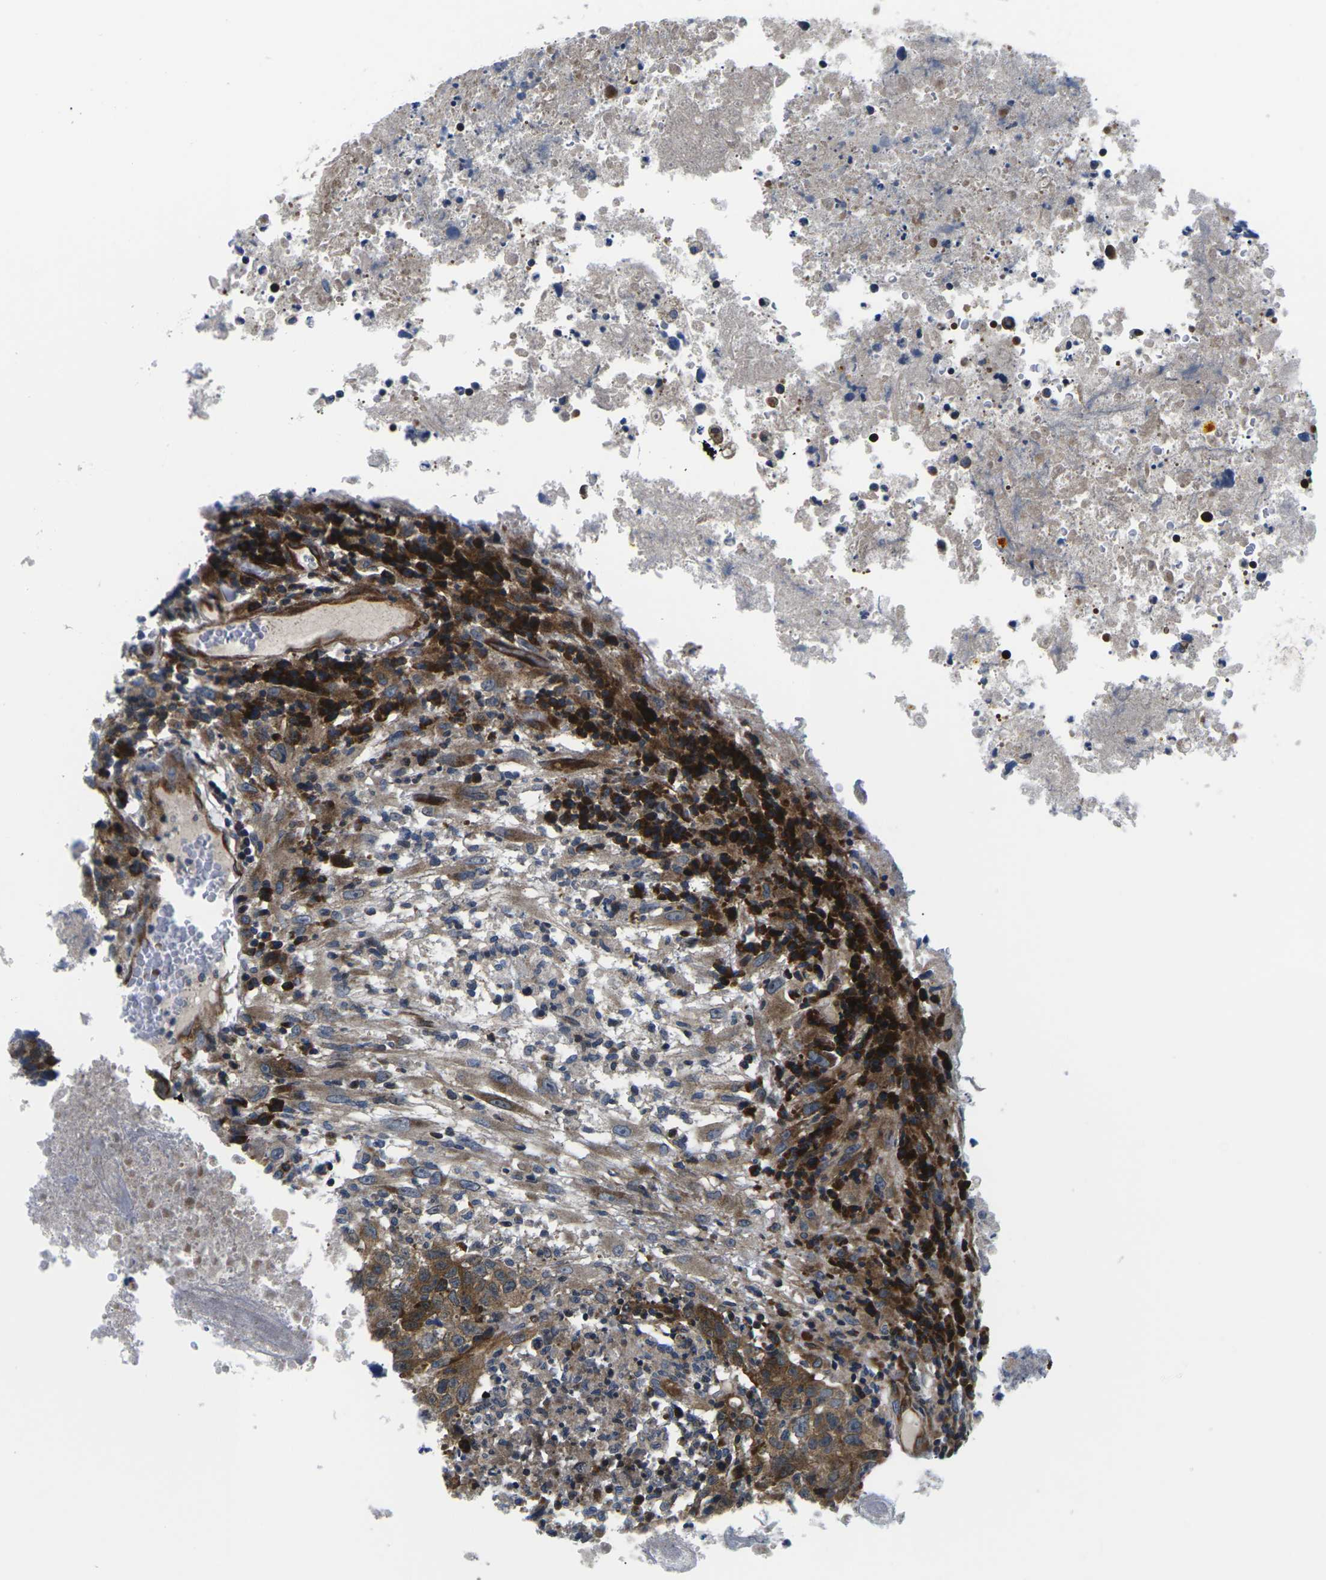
{"staining": {"intensity": "strong", "quantity": ">75%", "location": "cytoplasmic/membranous"}, "tissue": "testis cancer", "cell_type": "Tumor cells", "image_type": "cancer", "snomed": [{"axis": "morphology", "description": "Necrosis, NOS"}, {"axis": "morphology", "description": "Carcinoma, Embryonal, NOS"}, {"axis": "topography", "description": "Testis"}], "caption": "Immunohistochemistry (IHC) histopathology image of embryonal carcinoma (testis) stained for a protein (brown), which shows high levels of strong cytoplasmic/membranous expression in approximately >75% of tumor cells.", "gene": "EIF4E", "patient": {"sex": "male", "age": 19}}